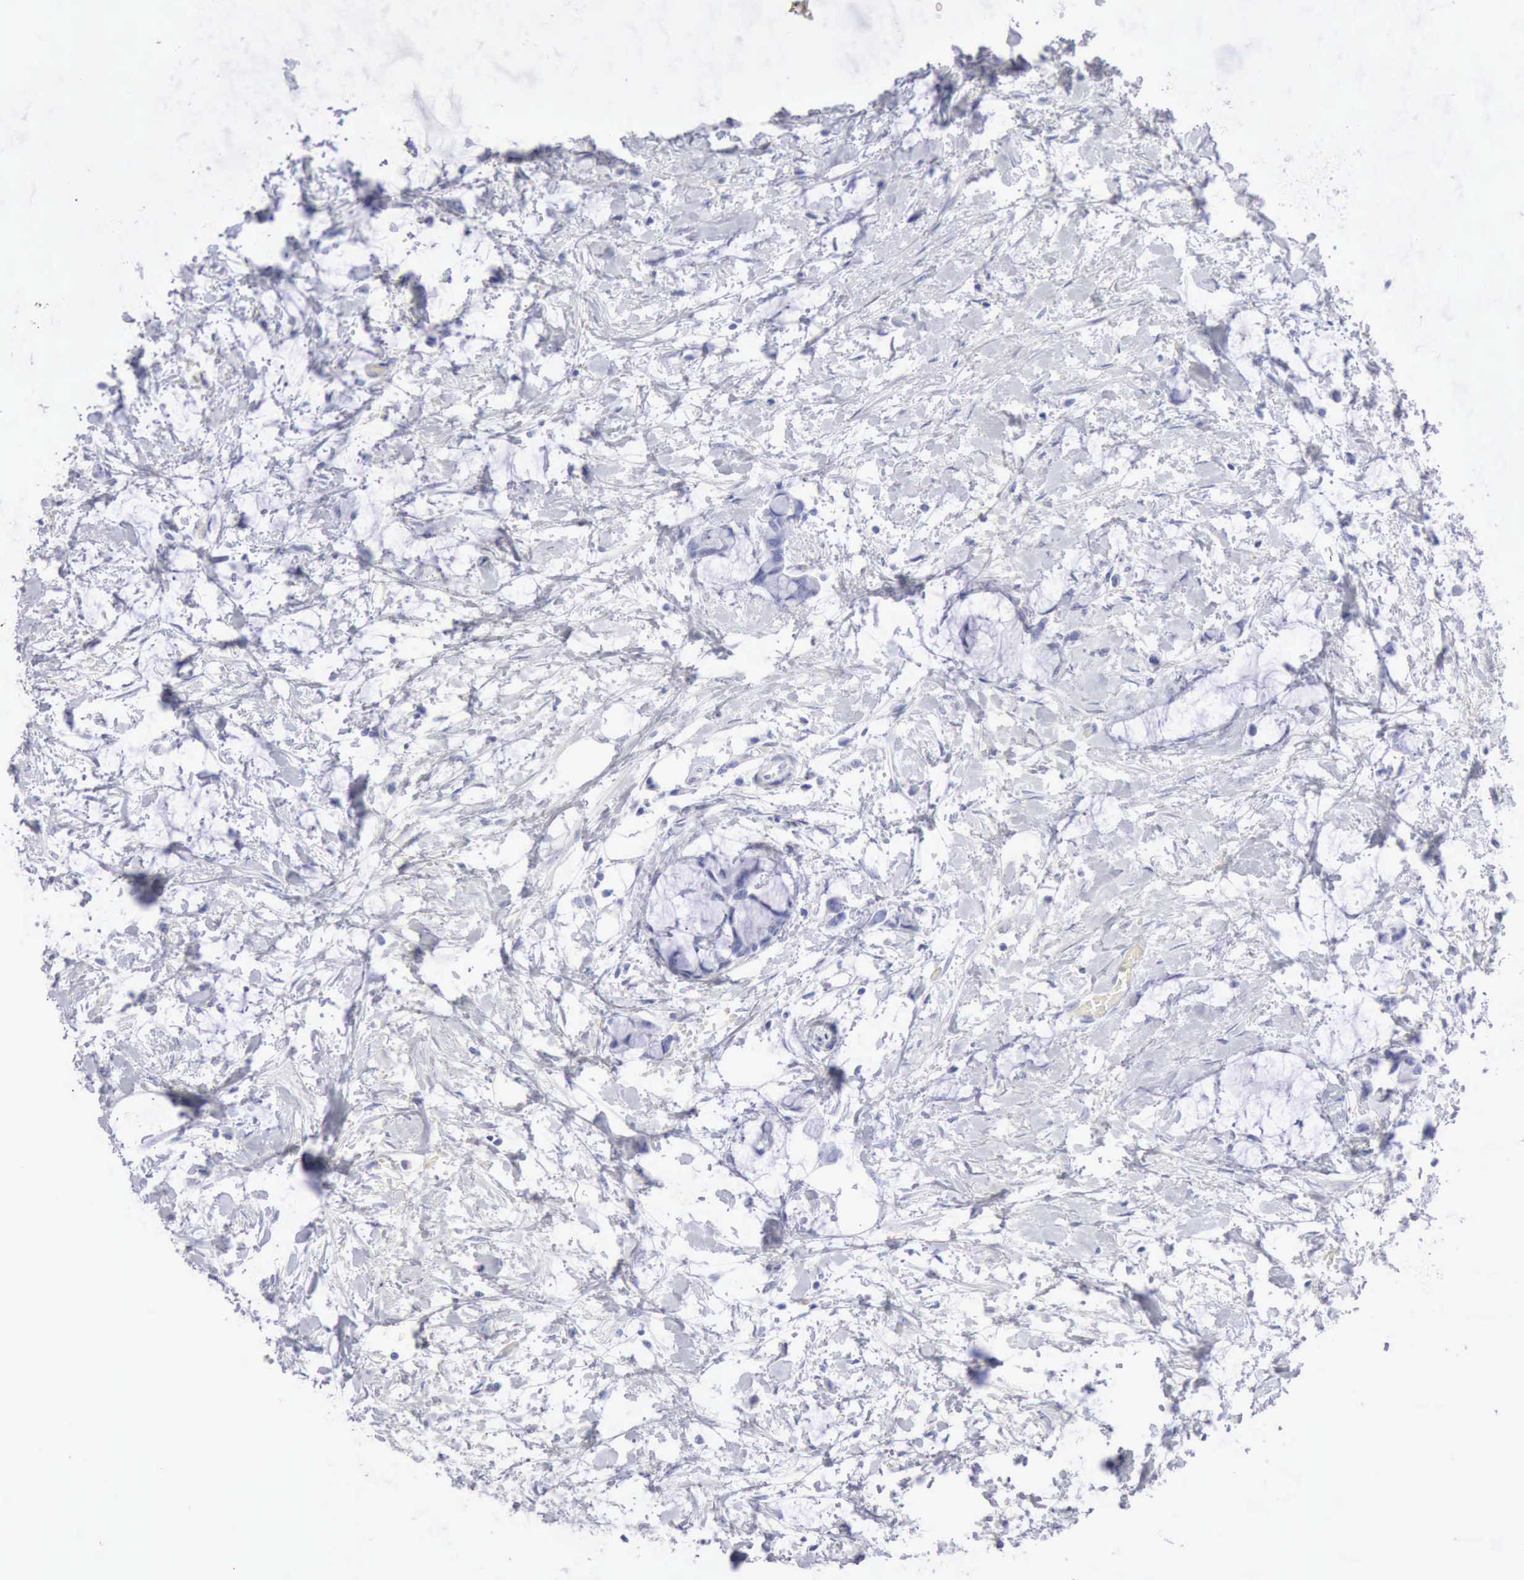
{"staining": {"intensity": "negative", "quantity": "none", "location": "none"}, "tissue": "colorectal cancer", "cell_type": "Tumor cells", "image_type": "cancer", "snomed": [{"axis": "morphology", "description": "Normal tissue, NOS"}, {"axis": "morphology", "description": "Adenocarcinoma, NOS"}, {"axis": "topography", "description": "Colon"}, {"axis": "topography", "description": "Peripheral nerve tissue"}], "caption": "Colorectal cancer (adenocarcinoma) stained for a protein using immunohistochemistry exhibits no positivity tumor cells.", "gene": "KRT5", "patient": {"sex": "male", "age": 14}}